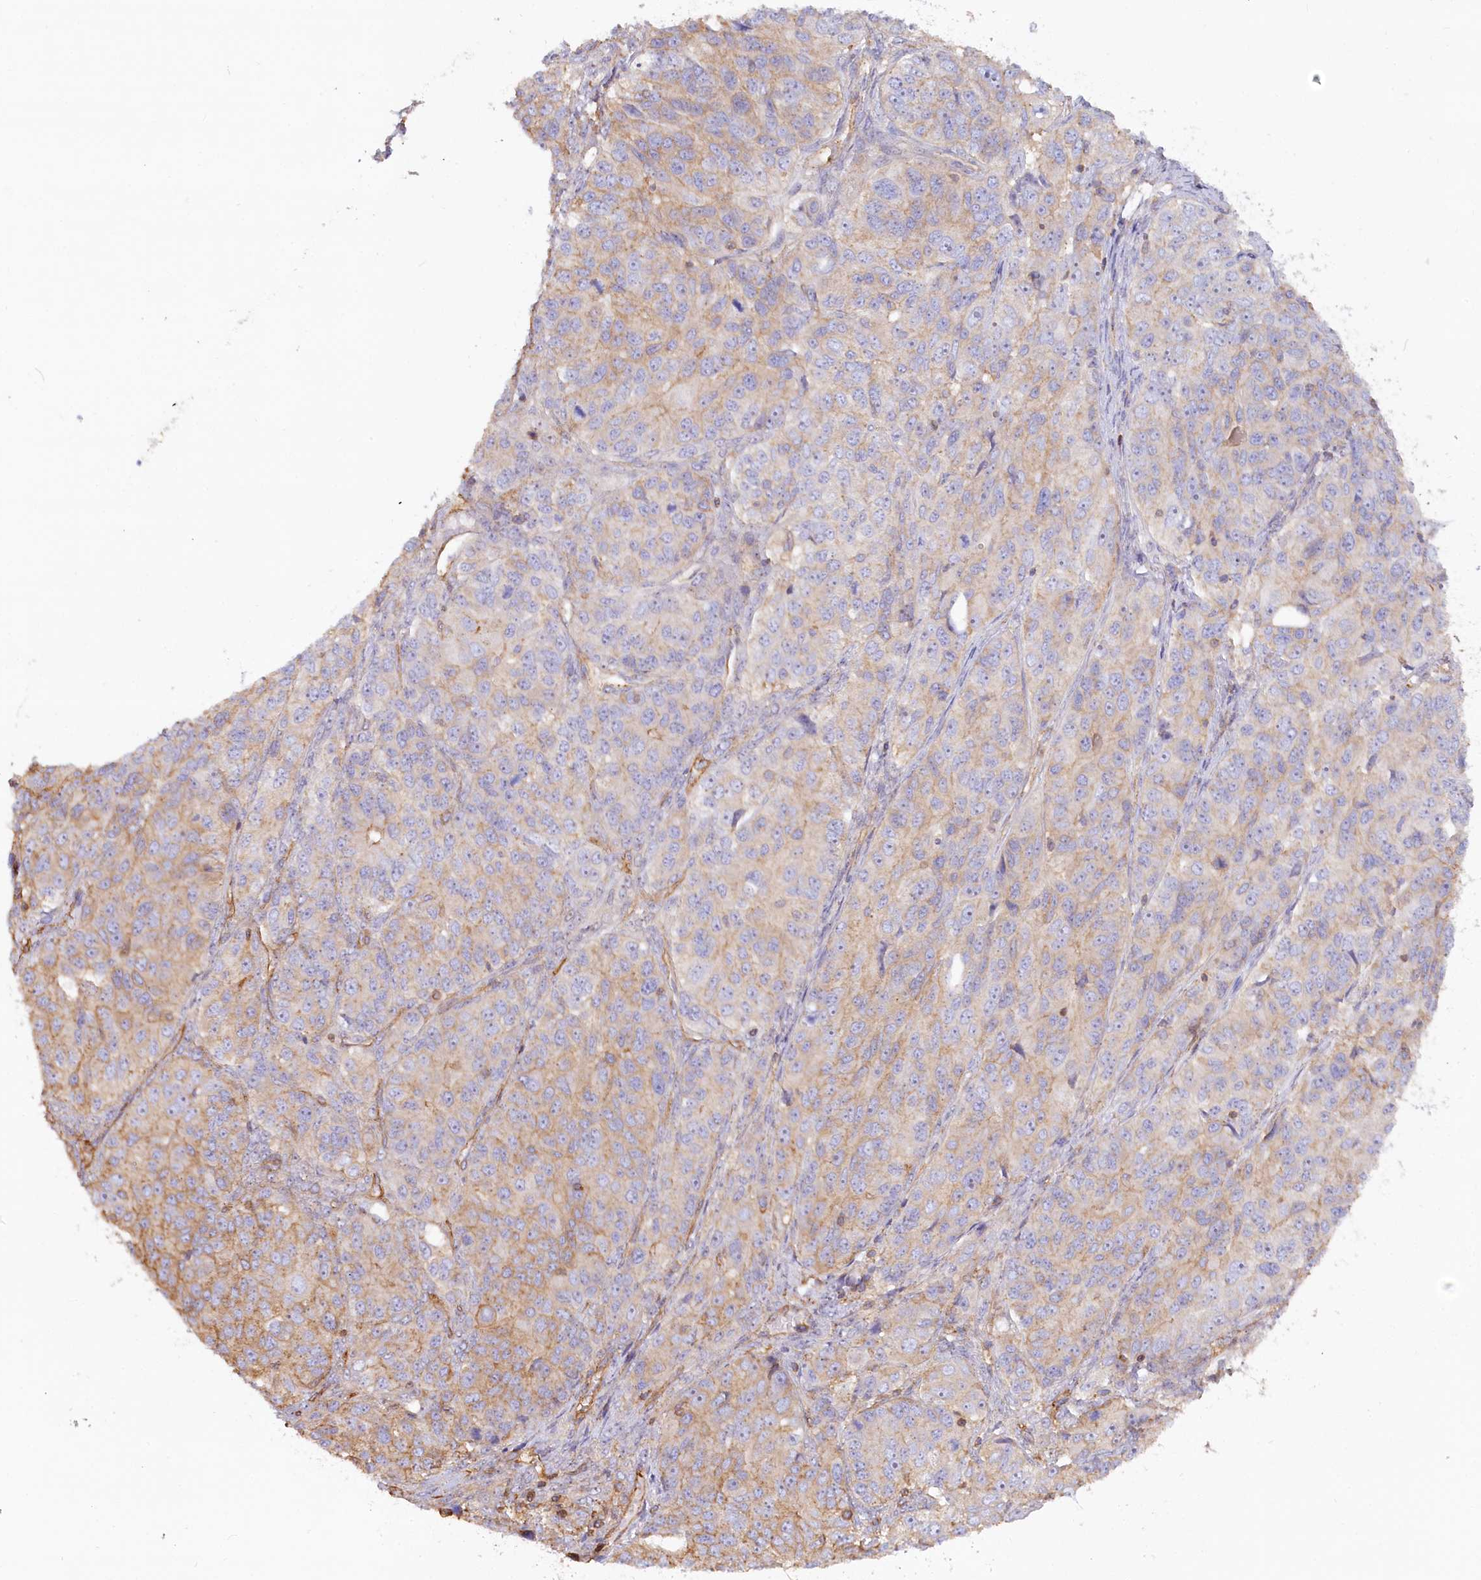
{"staining": {"intensity": "moderate", "quantity": "<25%", "location": "cytoplasmic/membranous"}, "tissue": "ovarian cancer", "cell_type": "Tumor cells", "image_type": "cancer", "snomed": [{"axis": "morphology", "description": "Carcinoma, endometroid"}, {"axis": "topography", "description": "Ovary"}], "caption": "Ovarian cancer stained with immunohistochemistry (IHC) displays moderate cytoplasmic/membranous positivity in about <25% of tumor cells.", "gene": "WDR36", "patient": {"sex": "female", "age": 51}}